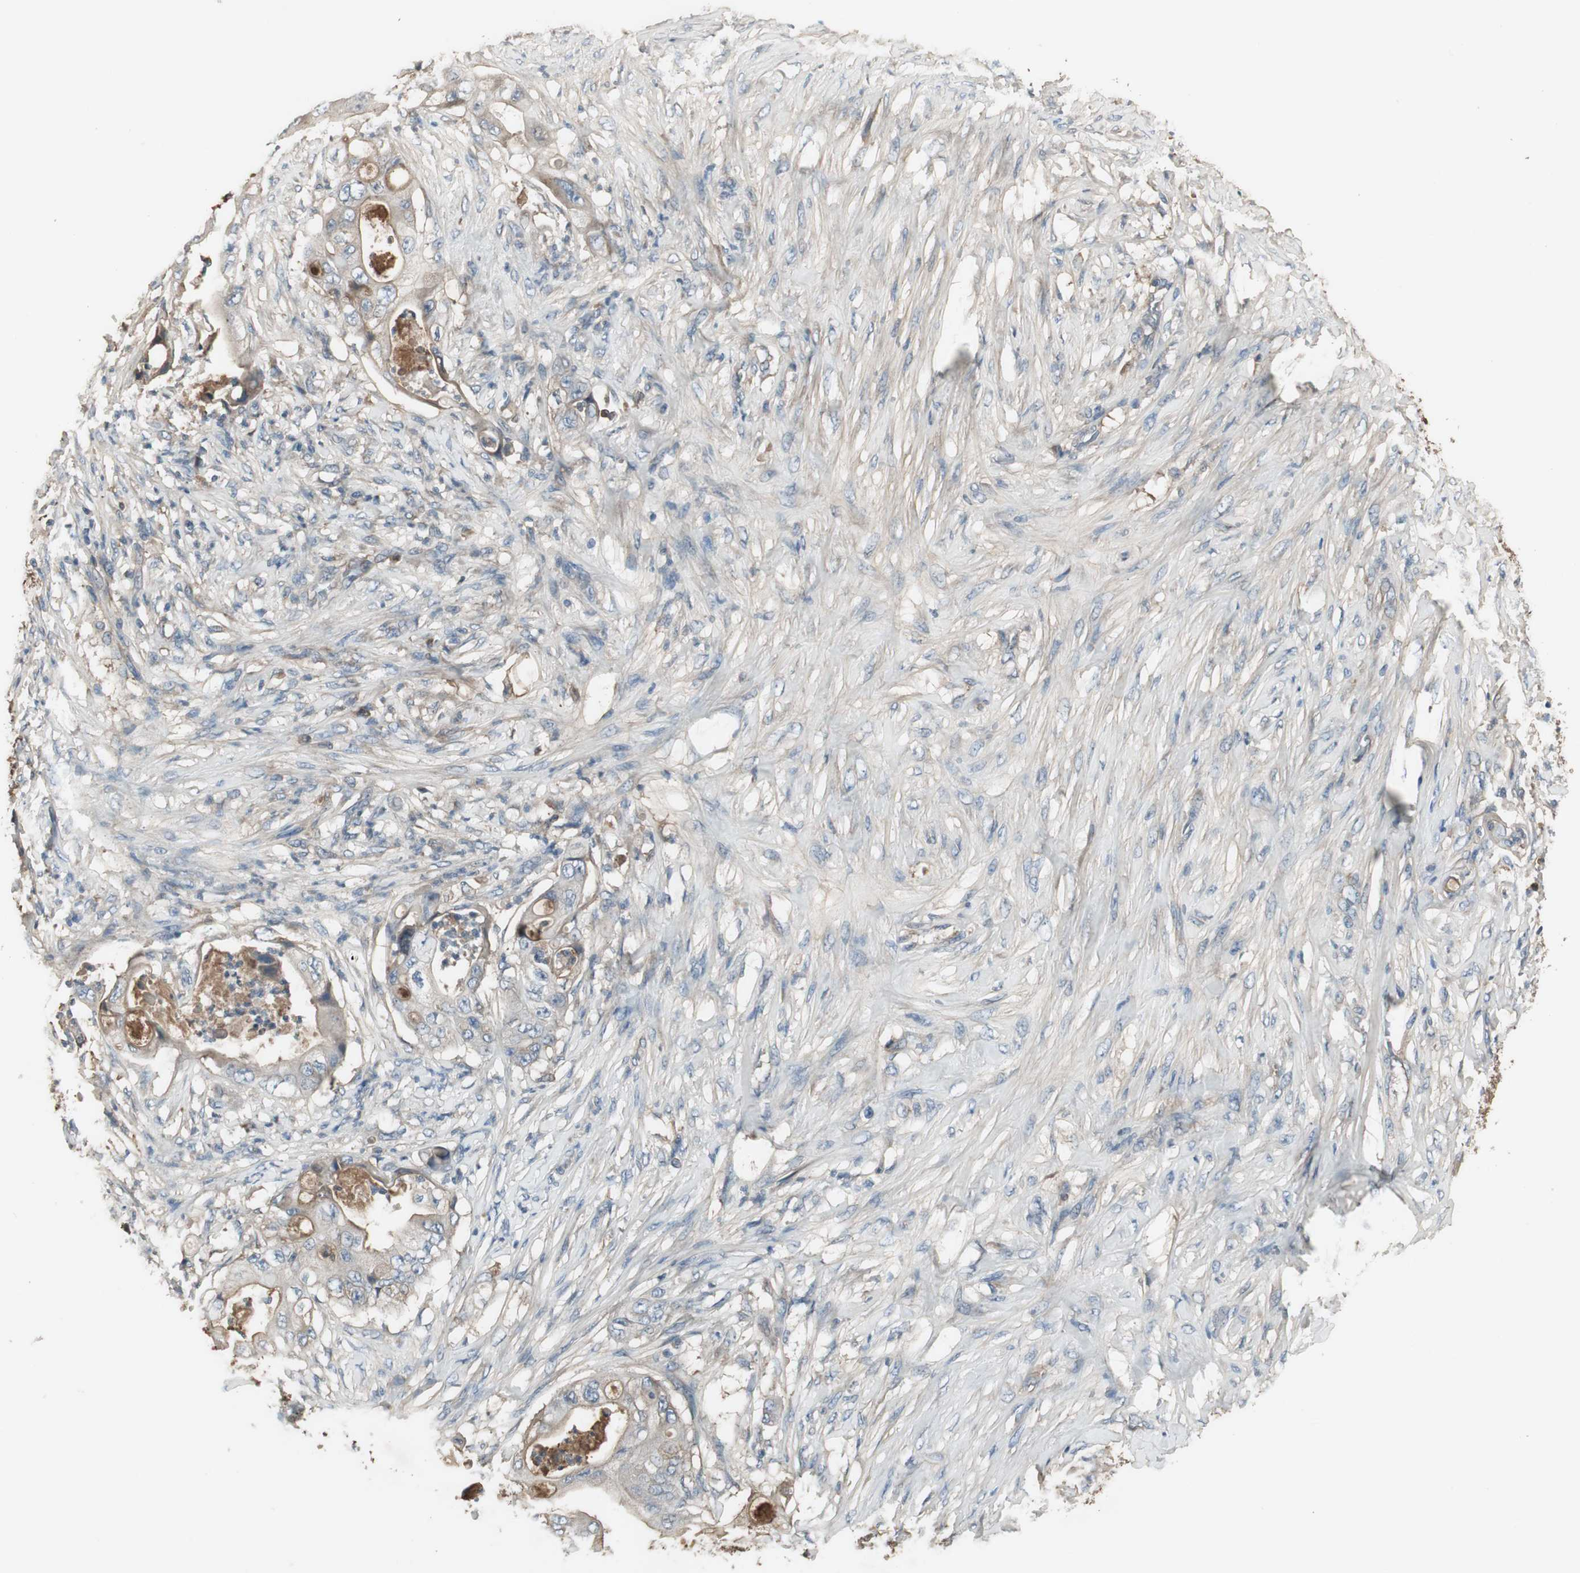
{"staining": {"intensity": "negative", "quantity": "none", "location": "none"}, "tissue": "stomach cancer", "cell_type": "Tumor cells", "image_type": "cancer", "snomed": [{"axis": "morphology", "description": "Adenocarcinoma, NOS"}, {"axis": "topography", "description": "Stomach"}], "caption": "A high-resolution micrograph shows IHC staining of adenocarcinoma (stomach), which shows no significant positivity in tumor cells.", "gene": "MMP14", "patient": {"sex": "female", "age": 73}}